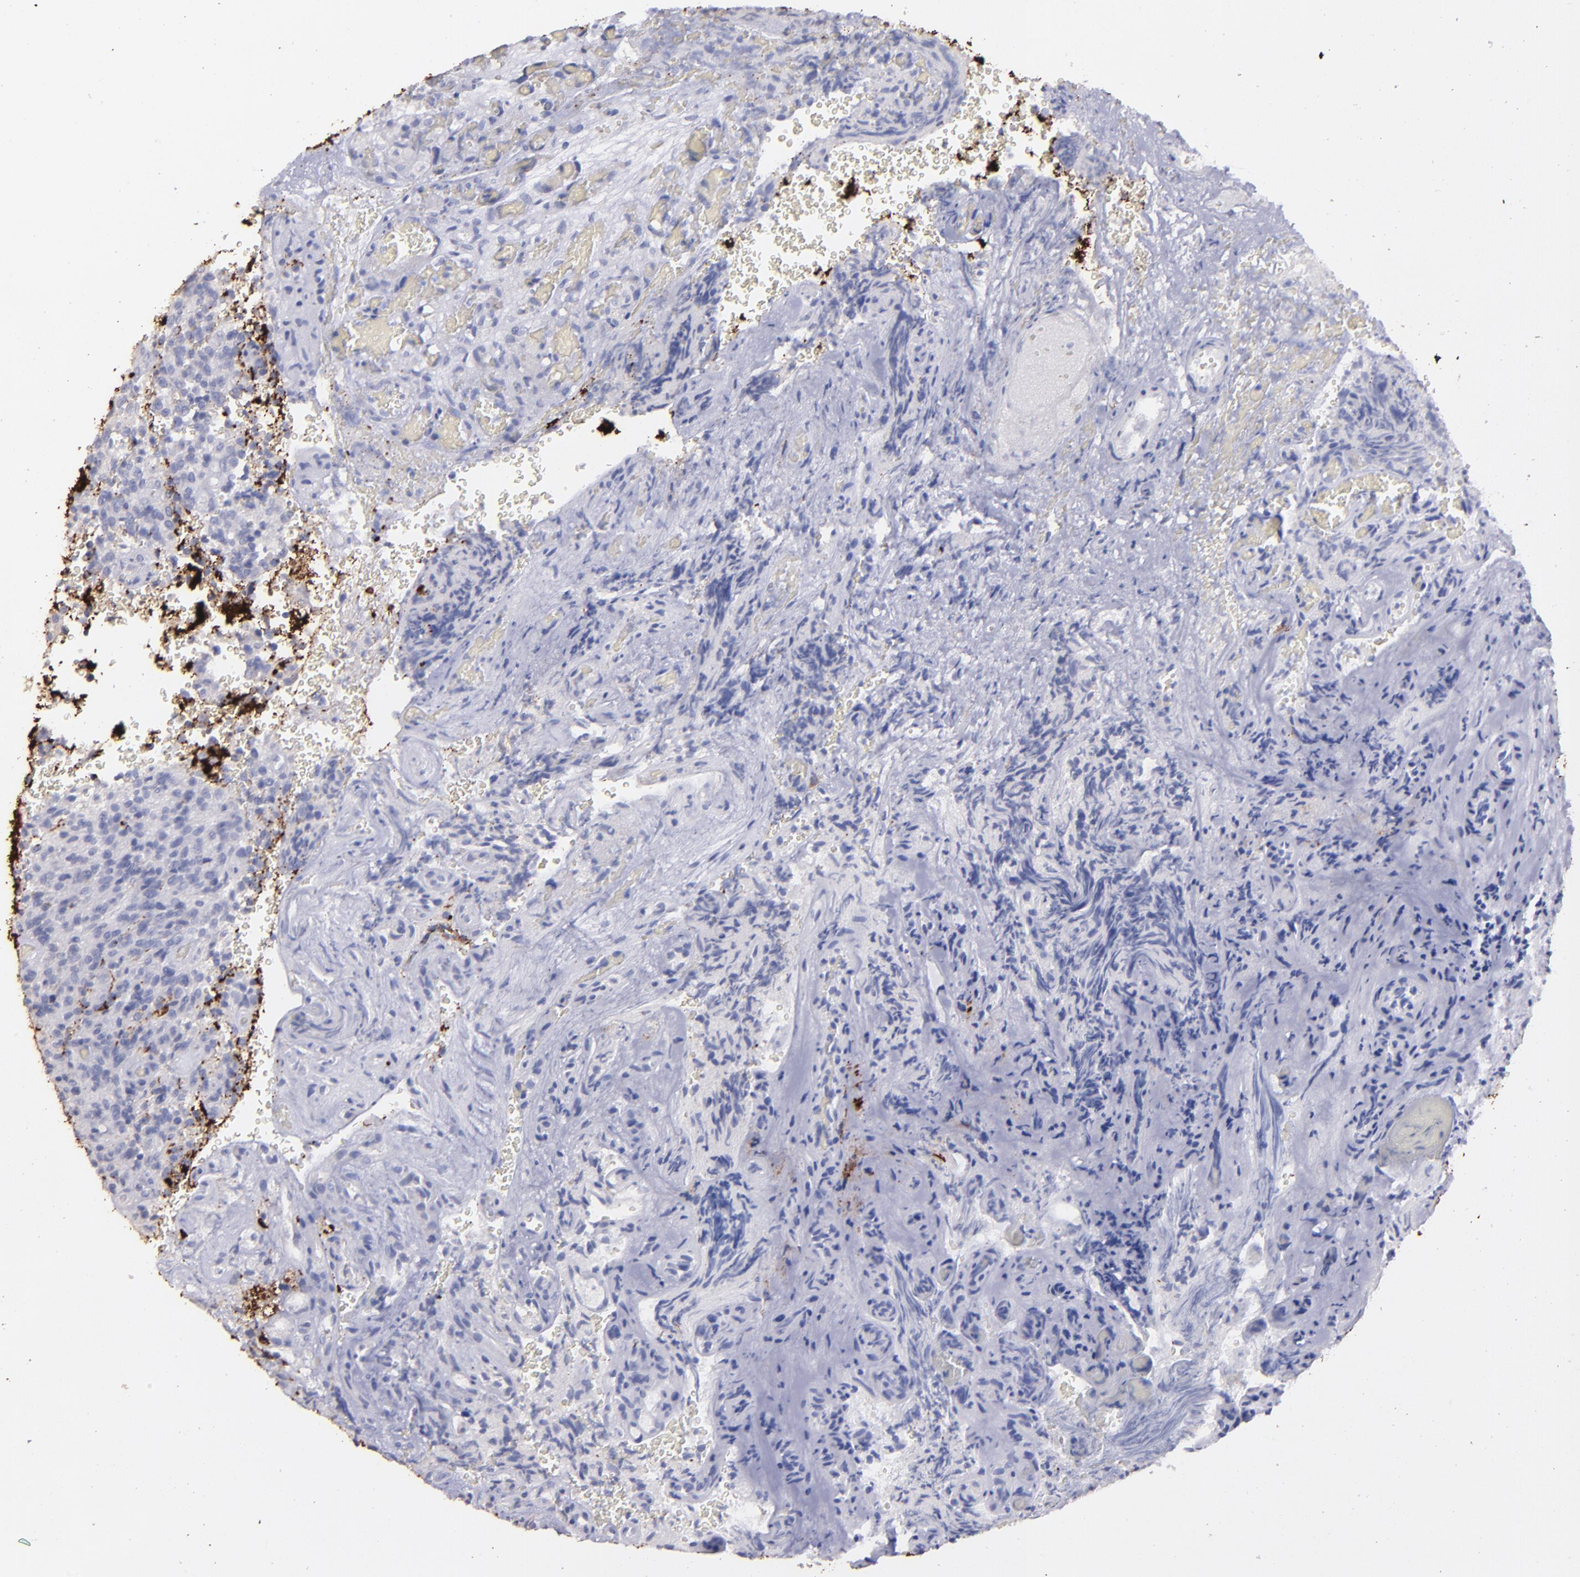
{"staining": {"intensity": "negative", "quantity": "none", "location": "none"}, "tissue": "glioma", "cell_type": "Tumor cells", "image_type": "cancer", "snomed": [{"axis": "morphology", "description": "Normal tissue, NOS"}, {"axis": "morphology", "description": "Glioma, malignant, High grade"}, {"axis": "topography", "description": "Cerebral cortex"}], "caption": "The image demonstrates no significant expression in tumor cells of glioma. (DAB (3,3'-diaminobenzidine) immunohistochemistry (IHC) visualized using brightfield microscopy, high magnification).", "gene": "SNAP25", "patient": {"sex": "male", "age": 56}}